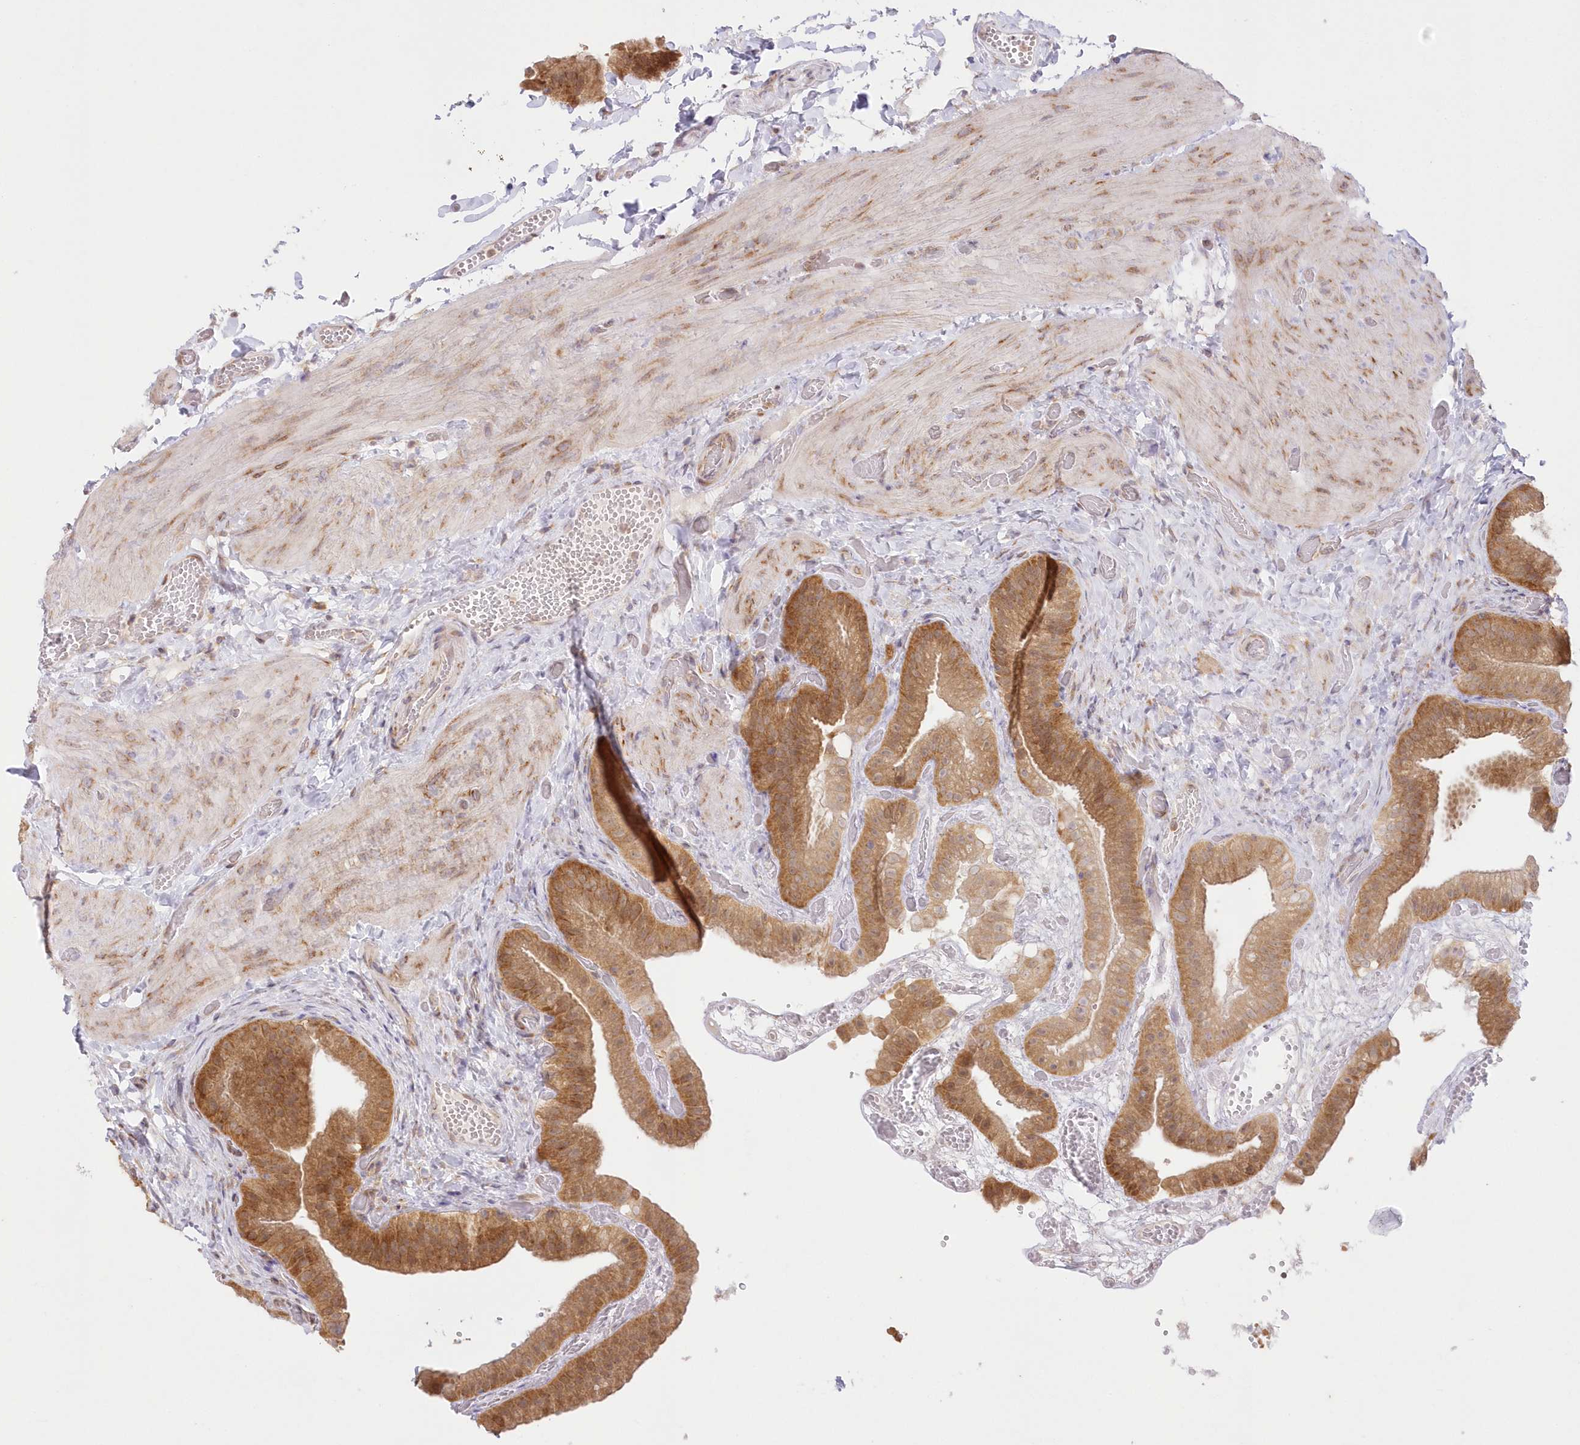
{"staining": {"intensity": "moderate", "quantity": ">75%", "location": "cytoplasmic/membranous"}, "tissue": "gallbladder", "cell_type": "Glandular cells", "image_type": "normal", "snomed": [{"axis": "morphology", "description": "Normal tissue, NOS"}, {"axis": "topography", "description": "Gallbladder"}], "caption": "An IHC histopathology image of normal tissue is shown. Protein staining in brown shows moderate cytoplasmic/membranous positivity in gallbladder within glandular cells.", "gene": "RNPEP", "patient": {"sex": "female", "age": 64}}